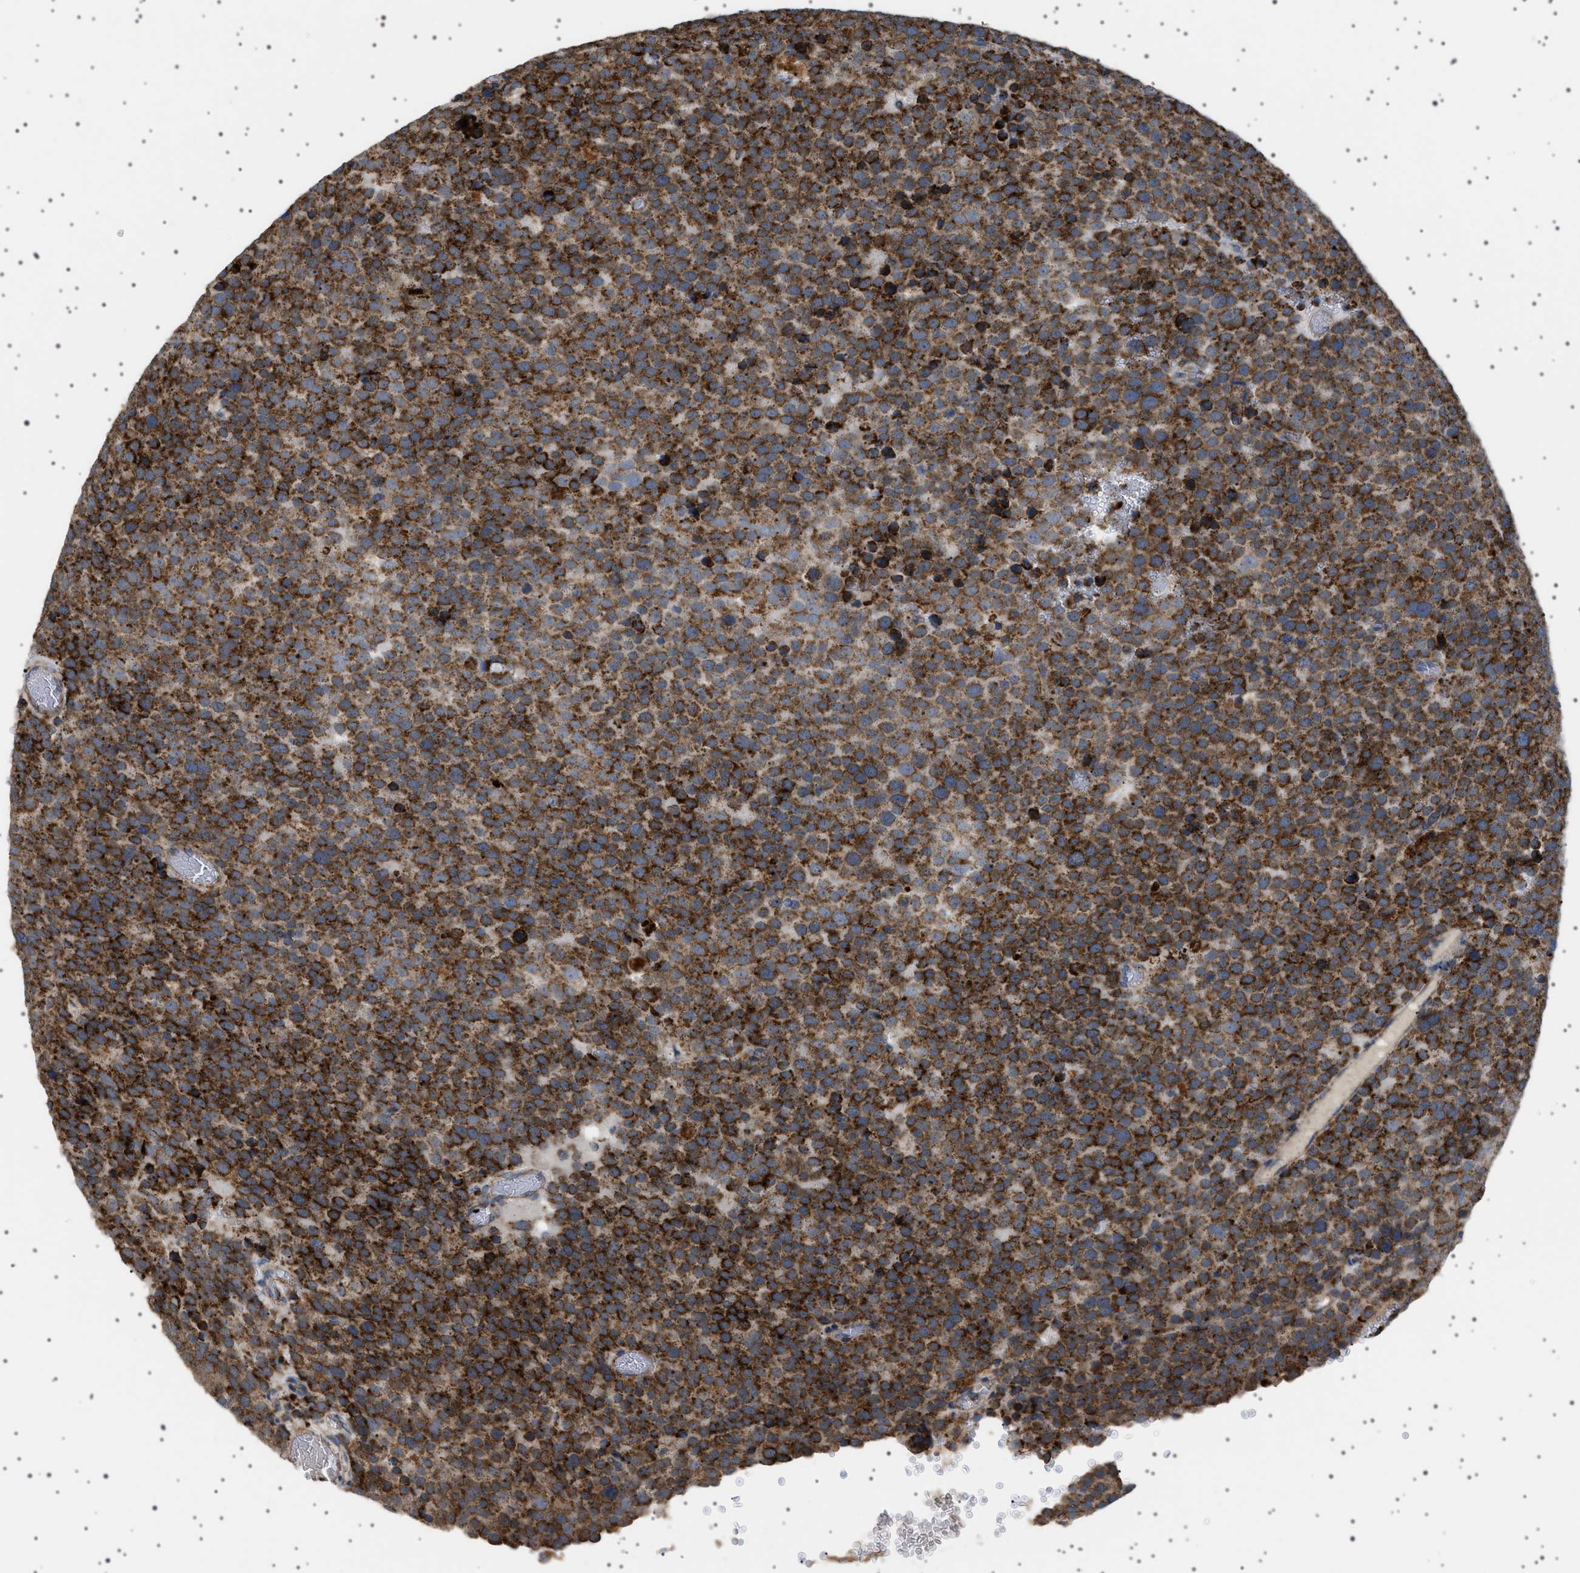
{"staining": {"intensity": "strong", "quantity": "25%-75%", "location": "cytoplasmic/membranous"}, "tissue": "testis cancer", "cell_type": "Tumor cells", "image_type": "cancer", "snomed": [{"axis": "morphology", "description": "Normal tissue, NOS"}, {"axis": "morphology", "description": "Seminoma, NOS"}, {"axis": "topography", "description": "Testis"}], "caption": "Testis cancer tissue displays strong cytoplasmic/membranous expression in about 25%-75% of tumor cells, visualized by immunohistochemistry. (DAB IHC, brown staining for protein, blue staining for nuclei).", "gene": "UBXN8", "patient": {"sex": "male", "age": 71}}